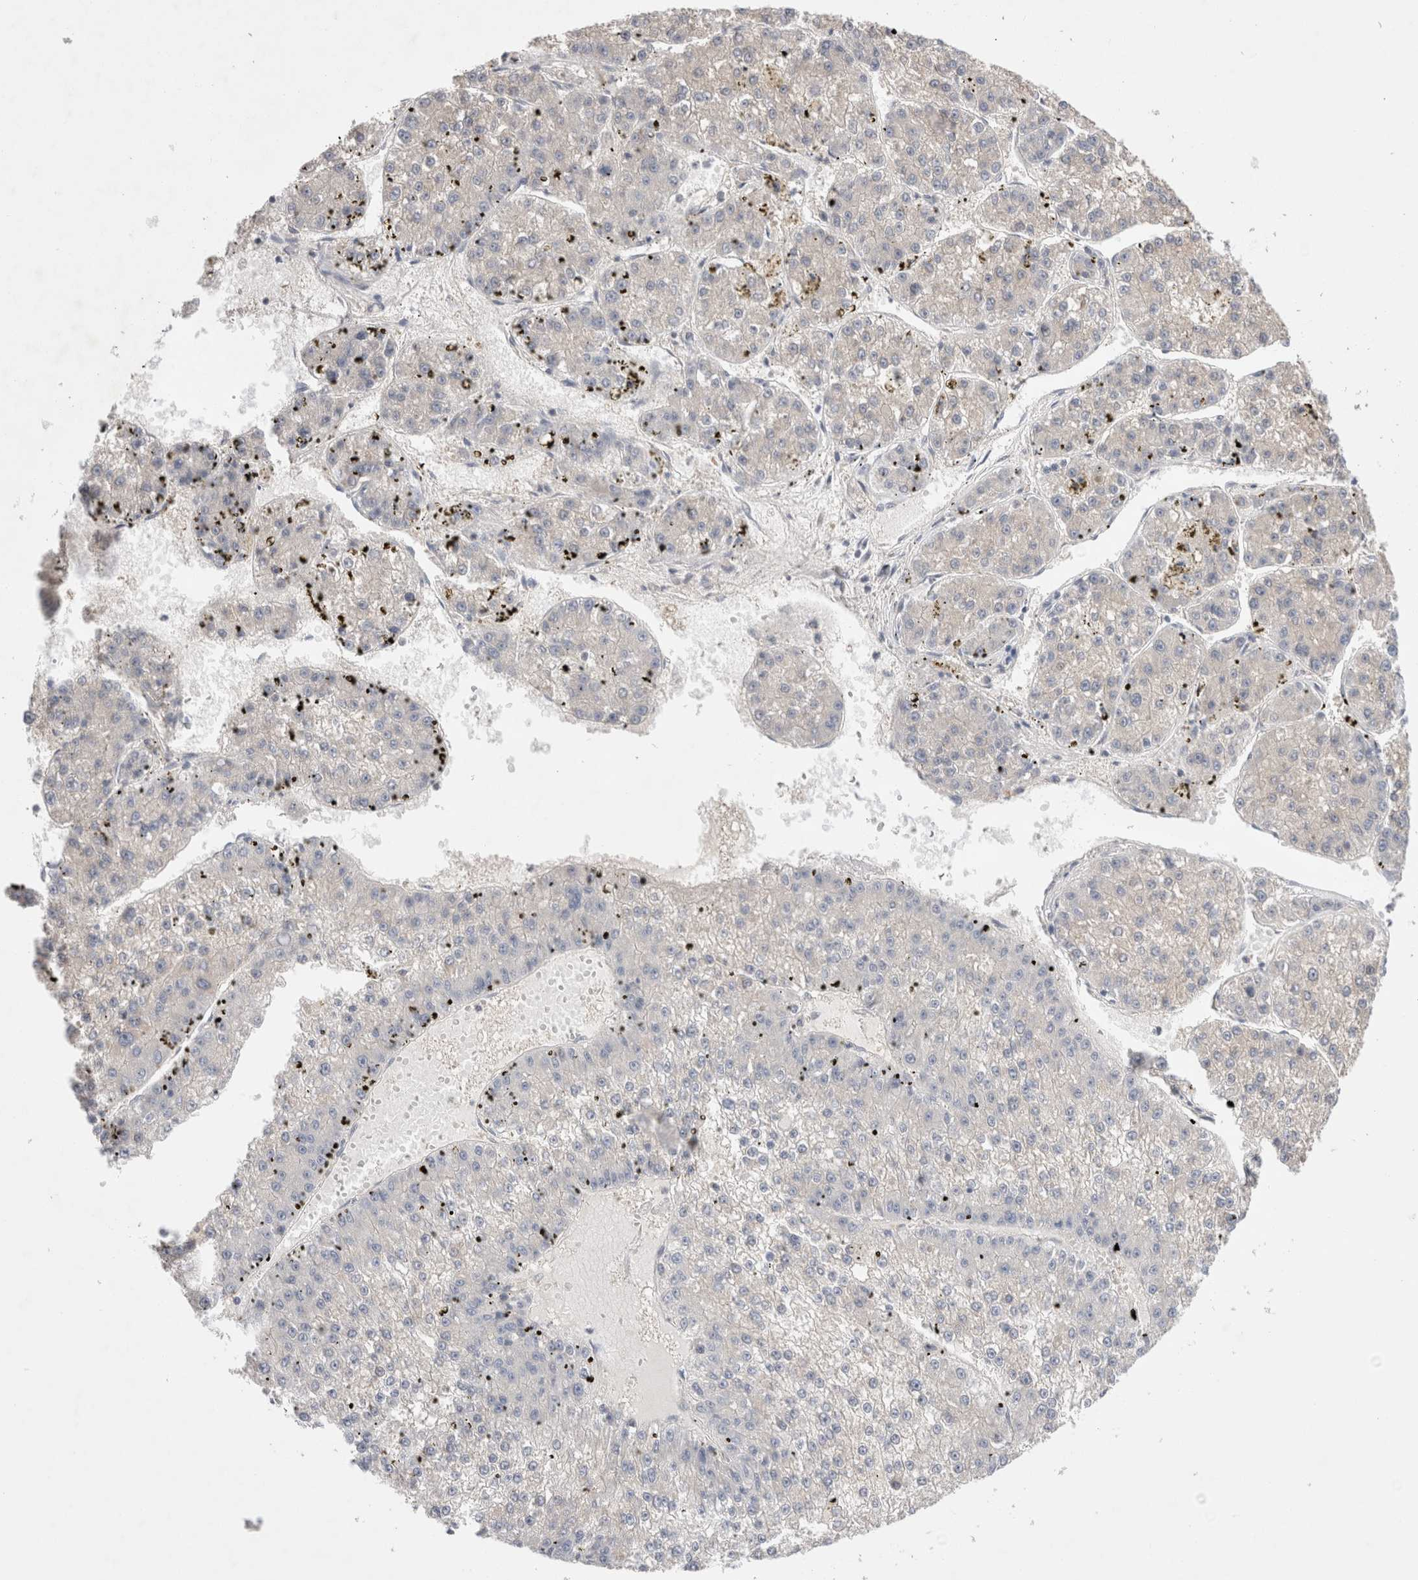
{"staining": {"intensity": "negative", "quantity": "none", "location": "none"}, "tissue": "liver cancer", "cell_type": "Tumor cells", "image_type": "cancer", "snomed": [{"axis": "morphology", "description": "Carcinoma, Hepatocellular, NOS"}, {"axis": "topography", "description": "Liver"}], "caption": "Immunohistochemical staining of human liver cancer (hepatocellular carcinoma) displays no significant expression in tumor cells.", "gene": "IFT74", "patient": {"sex": "female", "age": 73}}